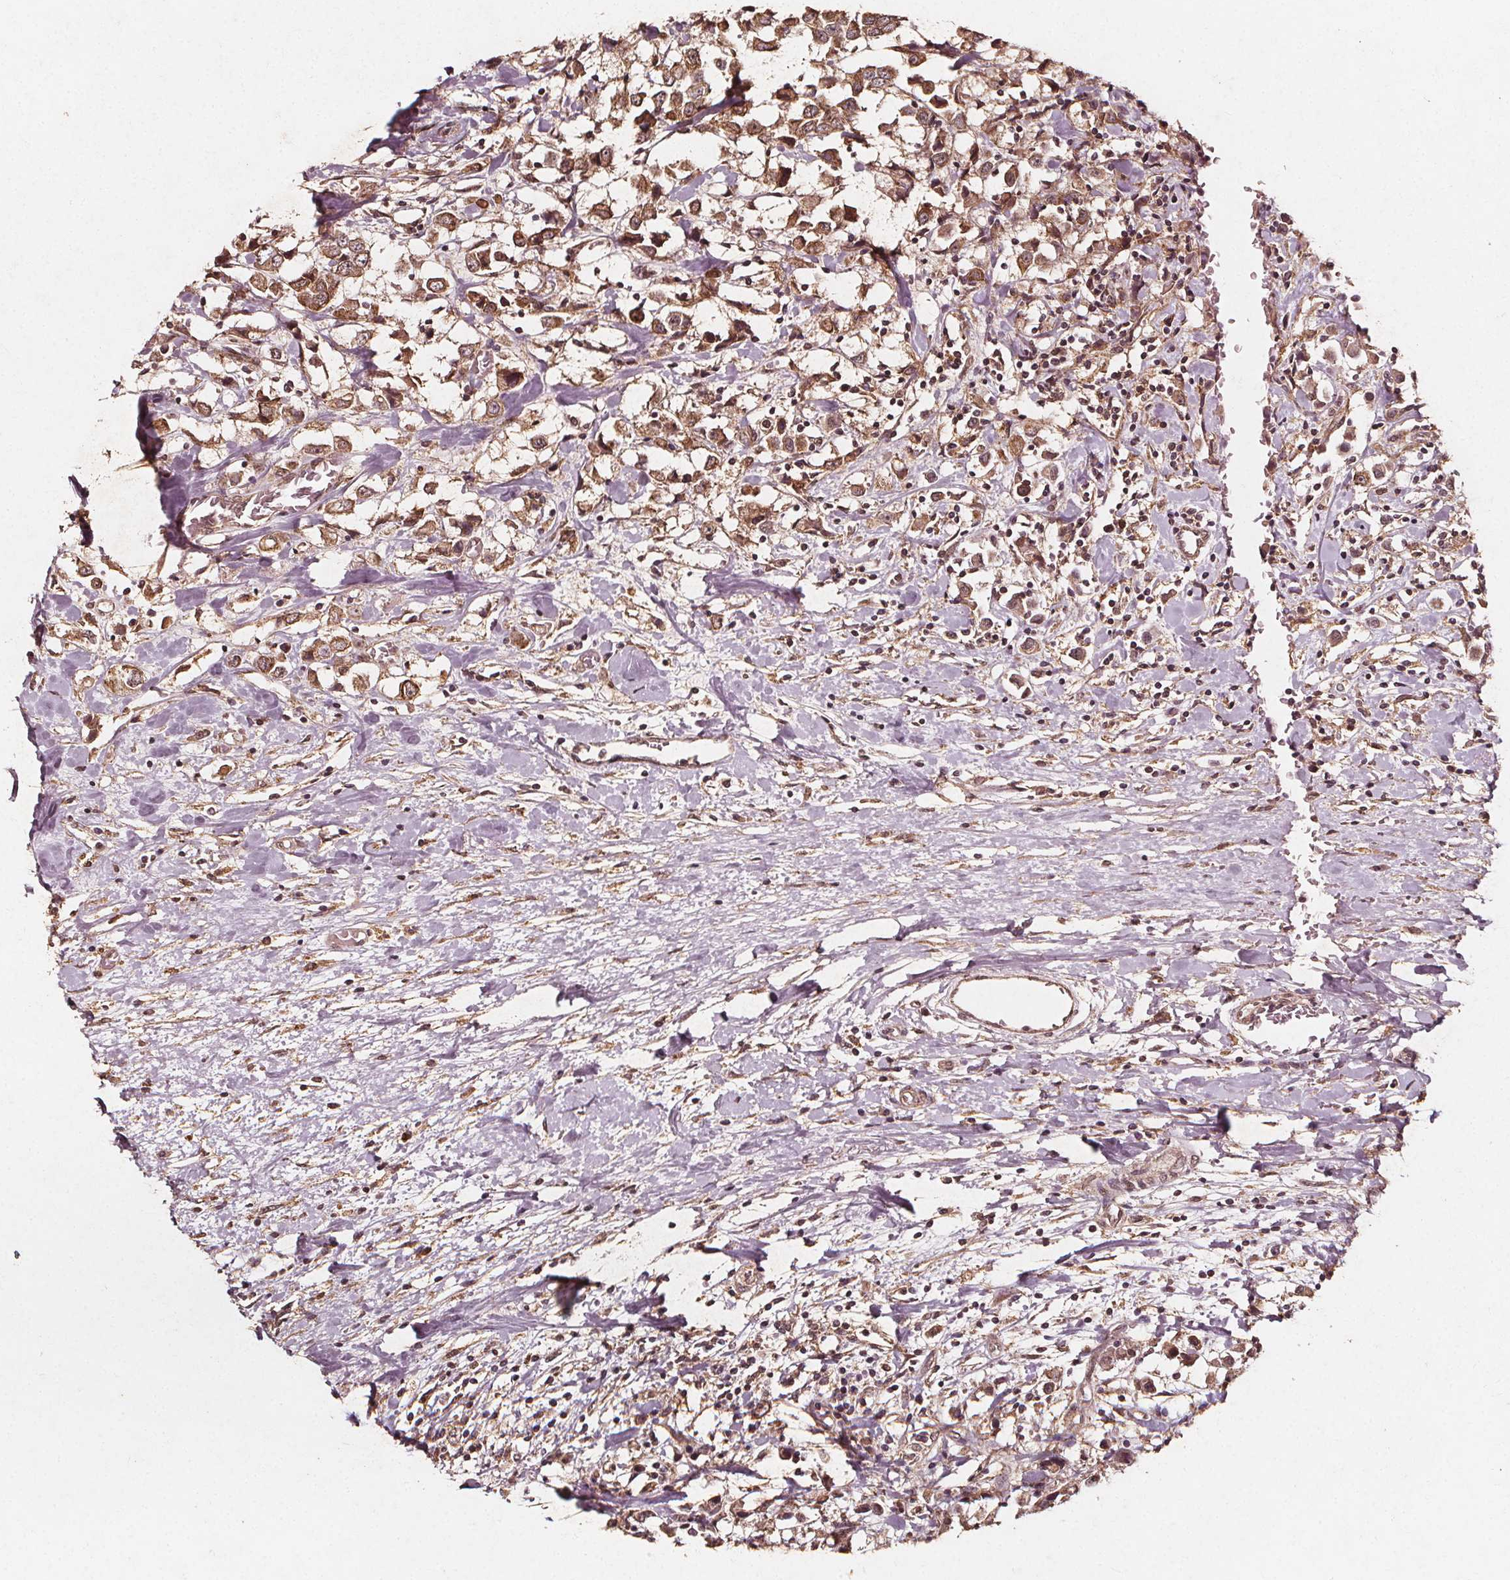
{"staining": {"intensity": "moderate", "quantity": ">75%", "location": "cytoplasmic/membranous"}, "tissue": "breast cancer", "cell_type": "Tumor cells", "image_type": "cancer", "snomed": [{"axis": "morphology", "description": "Duct carcinoma"}, {"axis": "topography", "description": "Breast"}], "caption": "Brown immunohistochemical staining in breast cancer (intraductal carcinoma) displays moderate cytoplasmic/membranous expression in approximately >75% of tumor cells.", "gene": "ABCA1", "patient": {"sex": "female", "age": 61}}